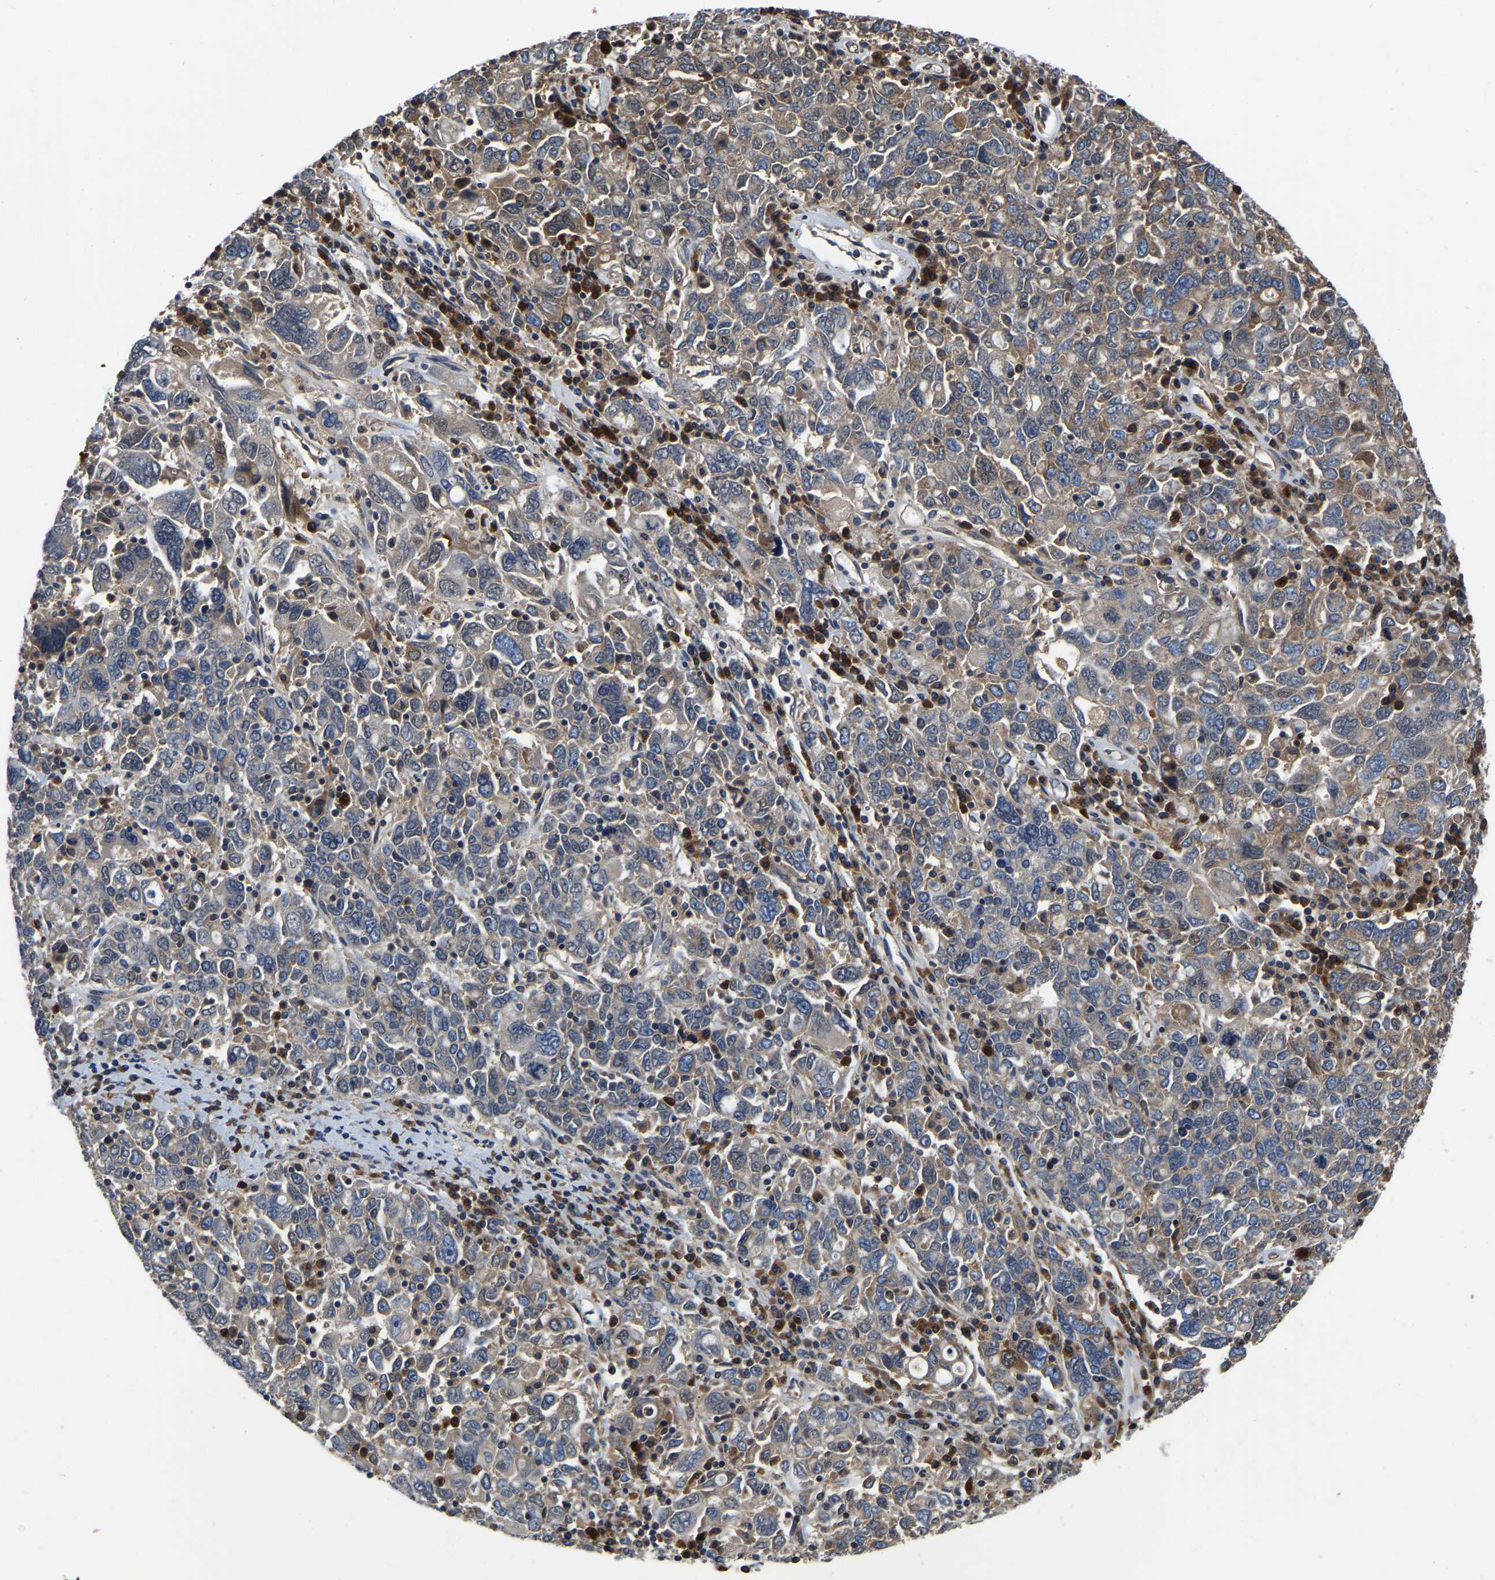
{"staining": {"intensity": "moderate", "quantity": "25%-75%", "location": "cytoplasmic/membranous"}, "tissue": "ovarian cancer", "cell_type": "Tumor cells", "image_type": "cancer", "snomed": [{"axis": "morphology", "description": "Carcinoma, endometroid"}, {"axis": "topography", "description": "Ovary"}], "caption": "A brown stain shows moderate cytoplasmic/membranous positivity of a protein in ovarian cancer (endometroid carcinoma) tumor cells.", "gene": "GARS1", "patient": {"sex": "female", "age": 62}}